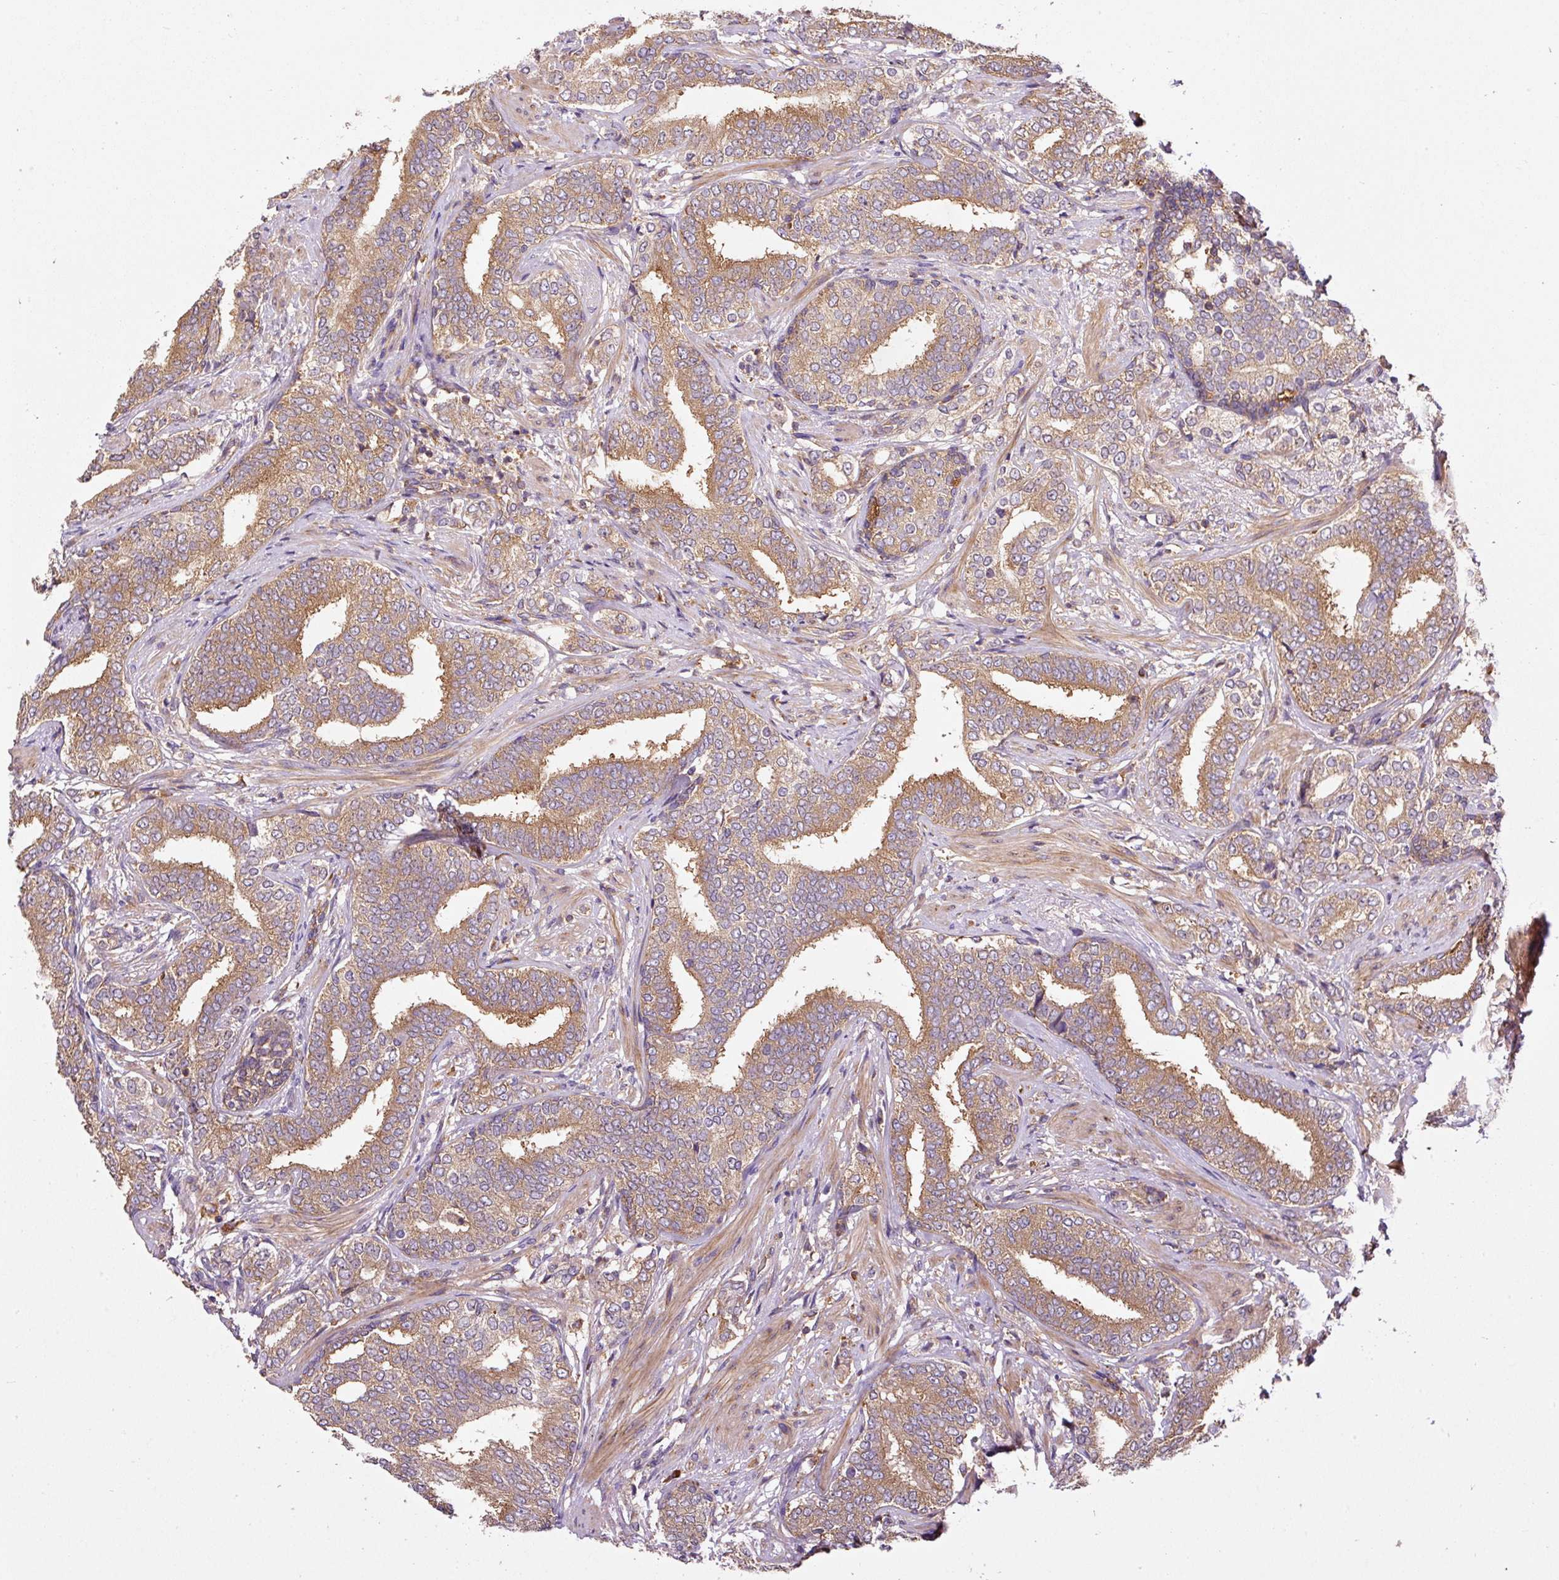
{"staining": {"intensity": "moderate", "quantity": ">75%", "location": "cytoplasmic/membranous"}, "tissue": "prostate cancer", "cell_type": "Tumor cells", "image_type": "cancer", "snomed": [{"axis": "morphology", "description": "Adenocarcinoma, High grade"}, {"axis": "topography", "description": "Prostate"}], "caption": "An image of prostate cancer stained for a protein displays moderate cytoplasmic/membranous brown staining in tumor cells. (Brightfield microscopy of DAB IHC at high magnification).", "gene": "EIF2S2", "patient": {"sex": "male", "age": 72}}